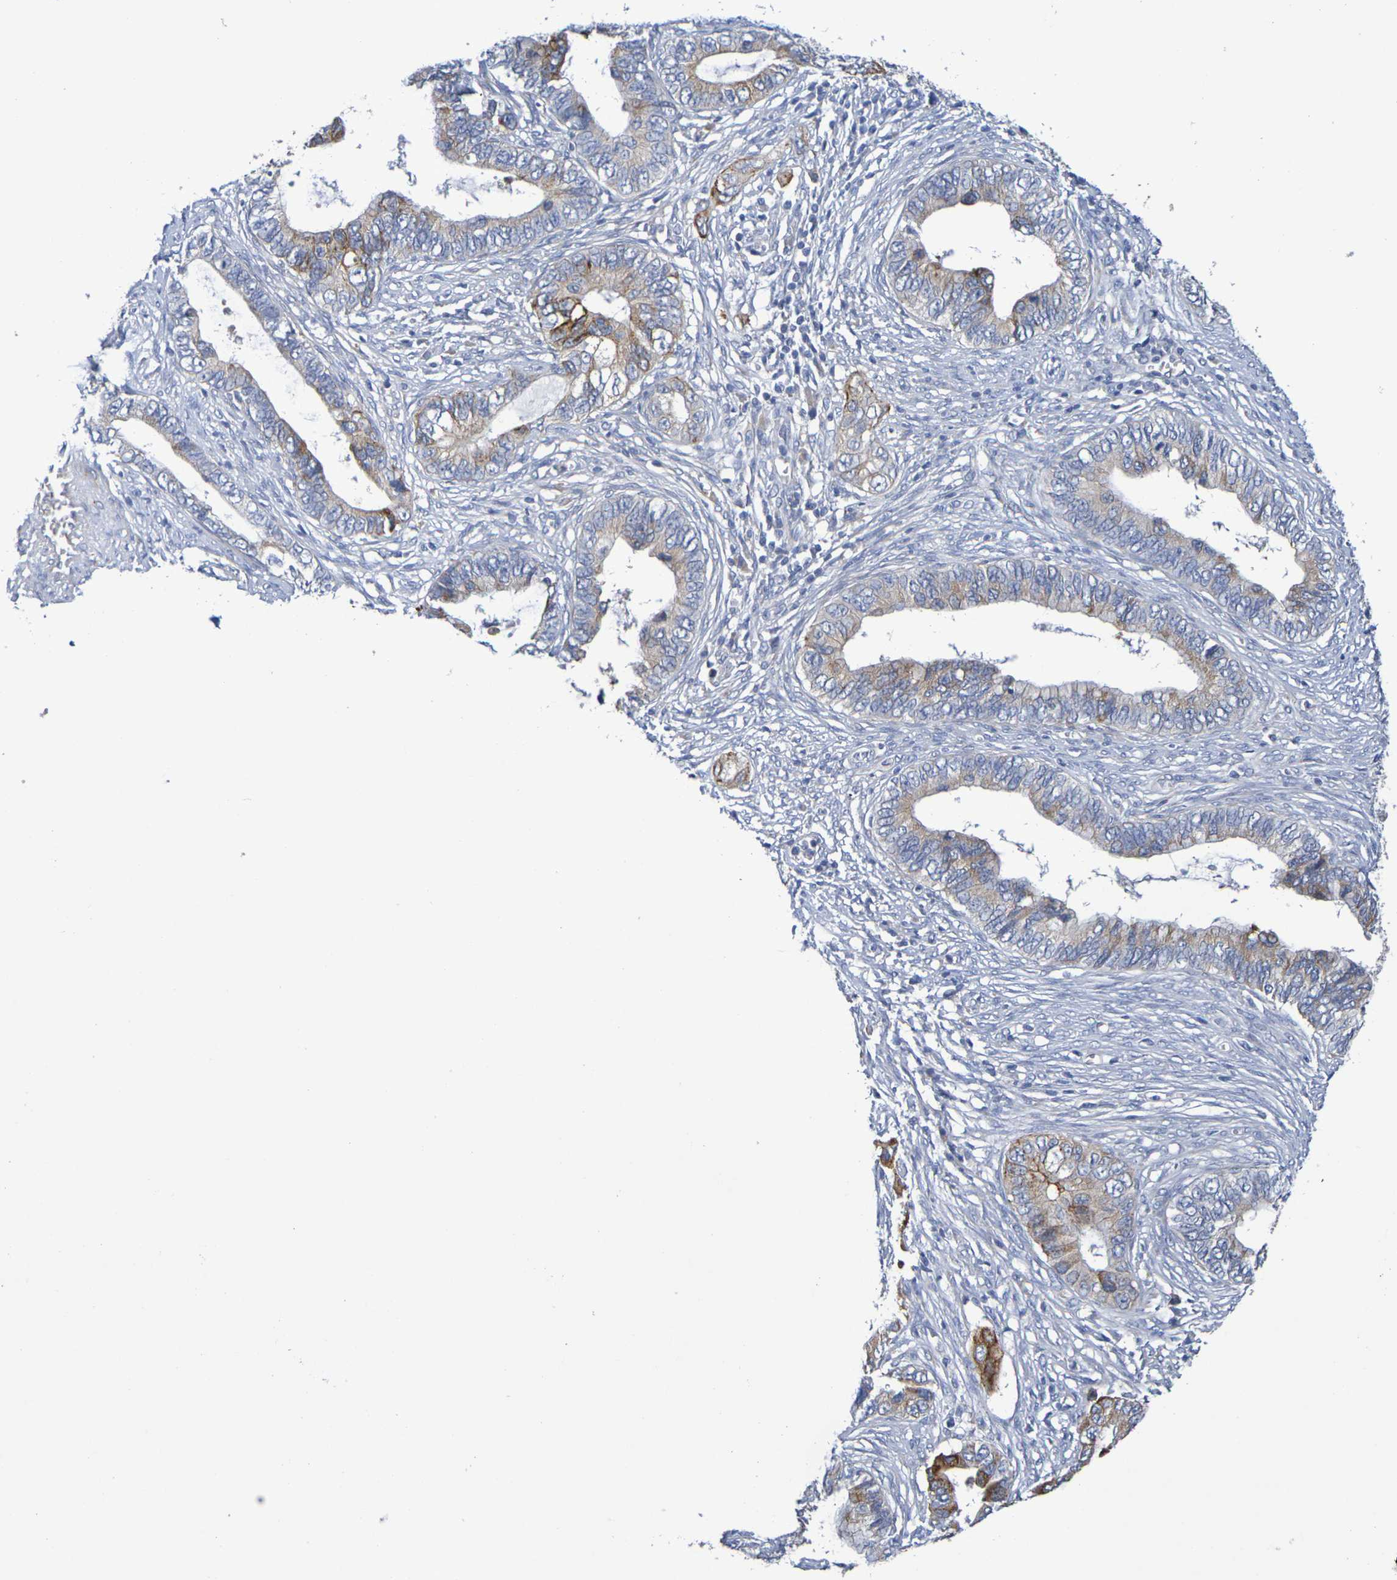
{"staining": {"intensity": "moderate", "quantity": "<25%", "location": "cytoplasmic/membranous"}, "tissue": "cervical cancer", "cell_type": "Tumor cells", "image_type": "cancer", "snomed": [{"axis": "morphology", "description": "Adenocarcinoma, NOS"}, {"axis": "topography", "description": "Cervix"}], "caption": "DAB immunohistochemical staining of human cervical adenocarcinoma displays moderate cytoplasmic/membranous protein positivity in about <25% of tumor cells.", "gene": "SDC4", "patient": {"sex": "female", "age": 44}}